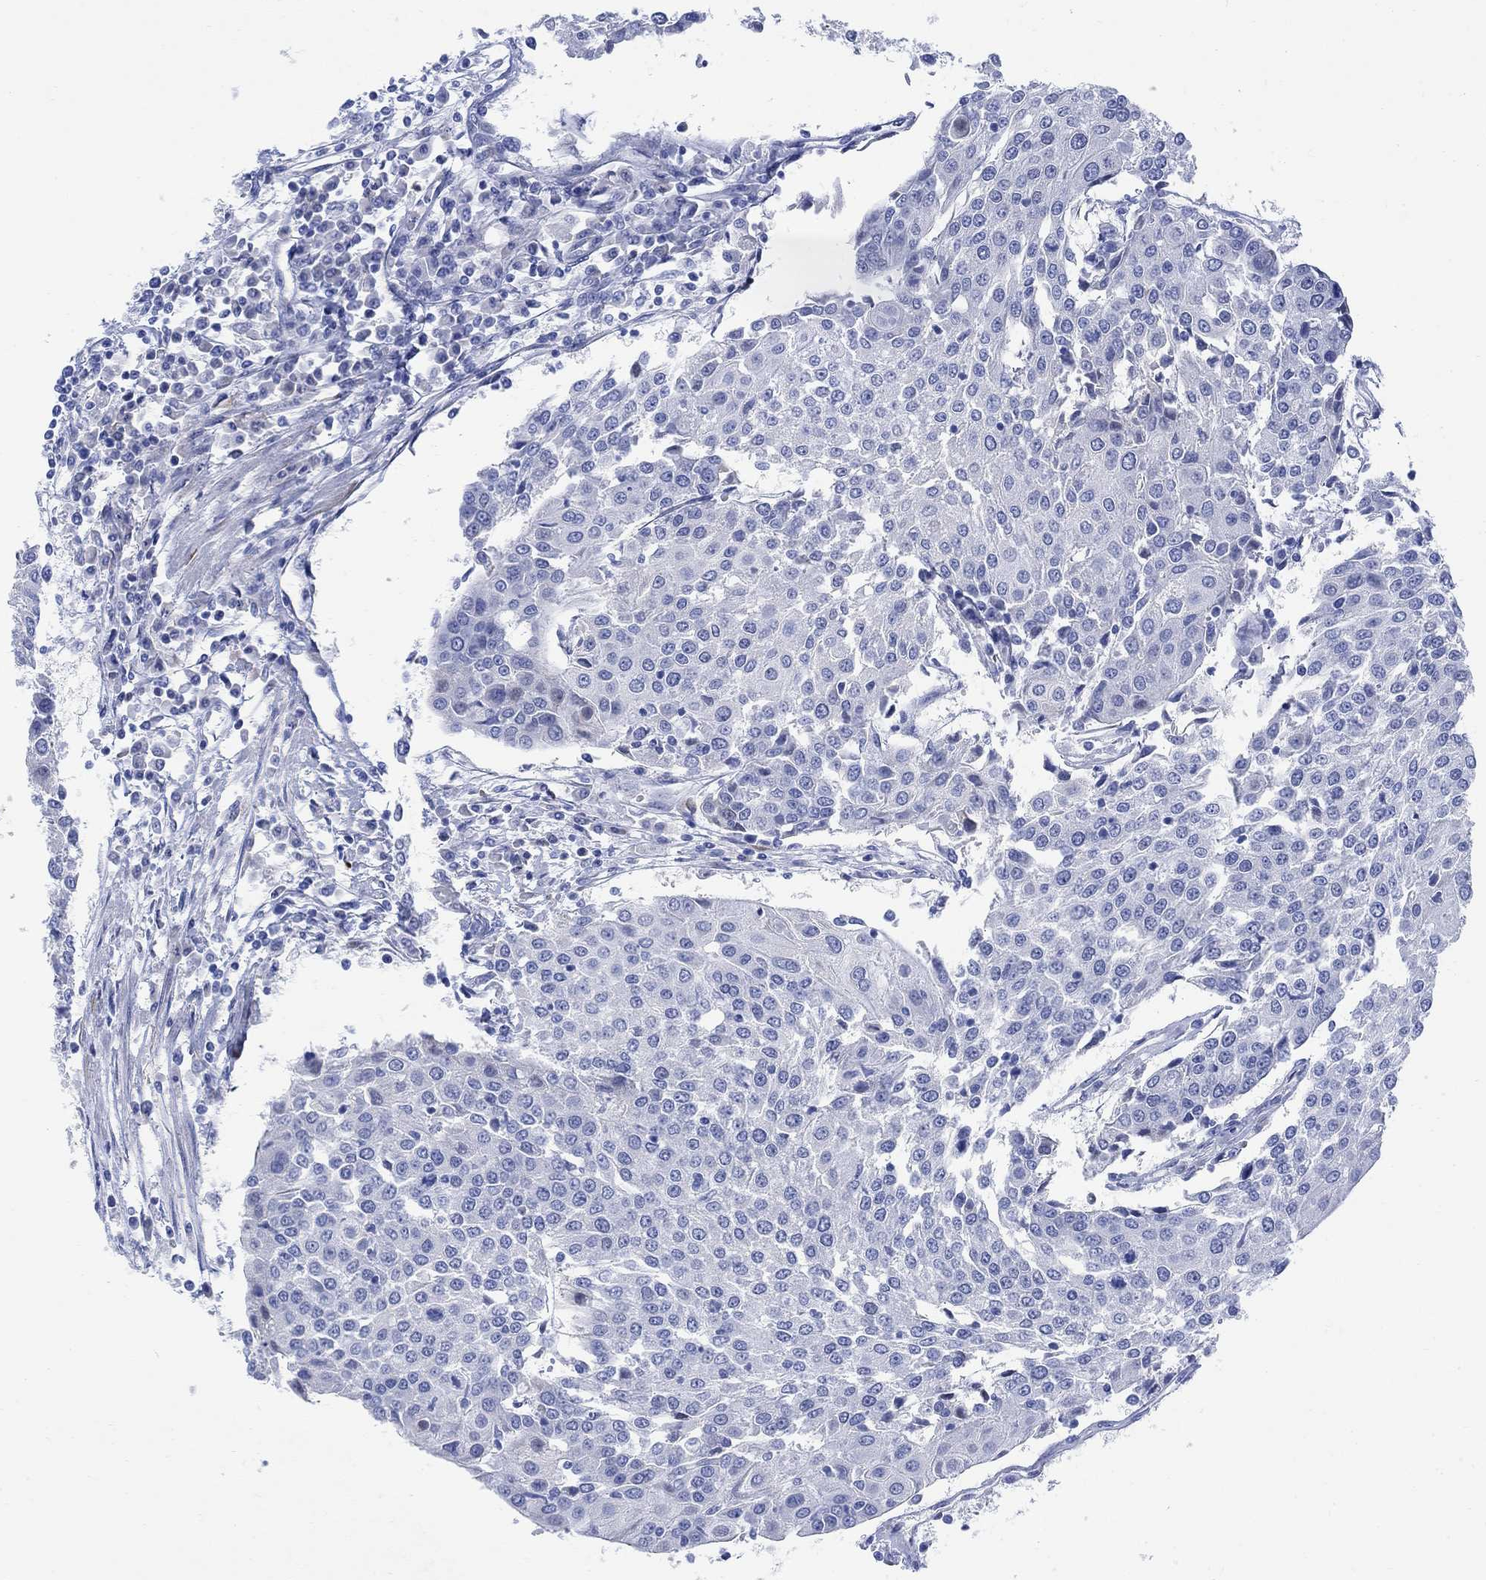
{"staining": {"intensity": "negative", "quantity": "none", "location": "none"}, "tissue": "urothelial cancer", "cell_type": "Tumor cells", "image_type": "cancer", "snomed": [{"axis": "morphology", "description": "Urothelial carcinoma, High grade"}, {"axis": "topography", "description": "Urinary bladder"}], "caption": "This image is of urothelial carcinoma (high-grade) stained with immunohistochemistry to label a protein in brown with the nuclei are counter-stained blue. There is no expression in tumor cells.", "gene": "MYL1", "patient": {"sex": "female", "age": 85}}